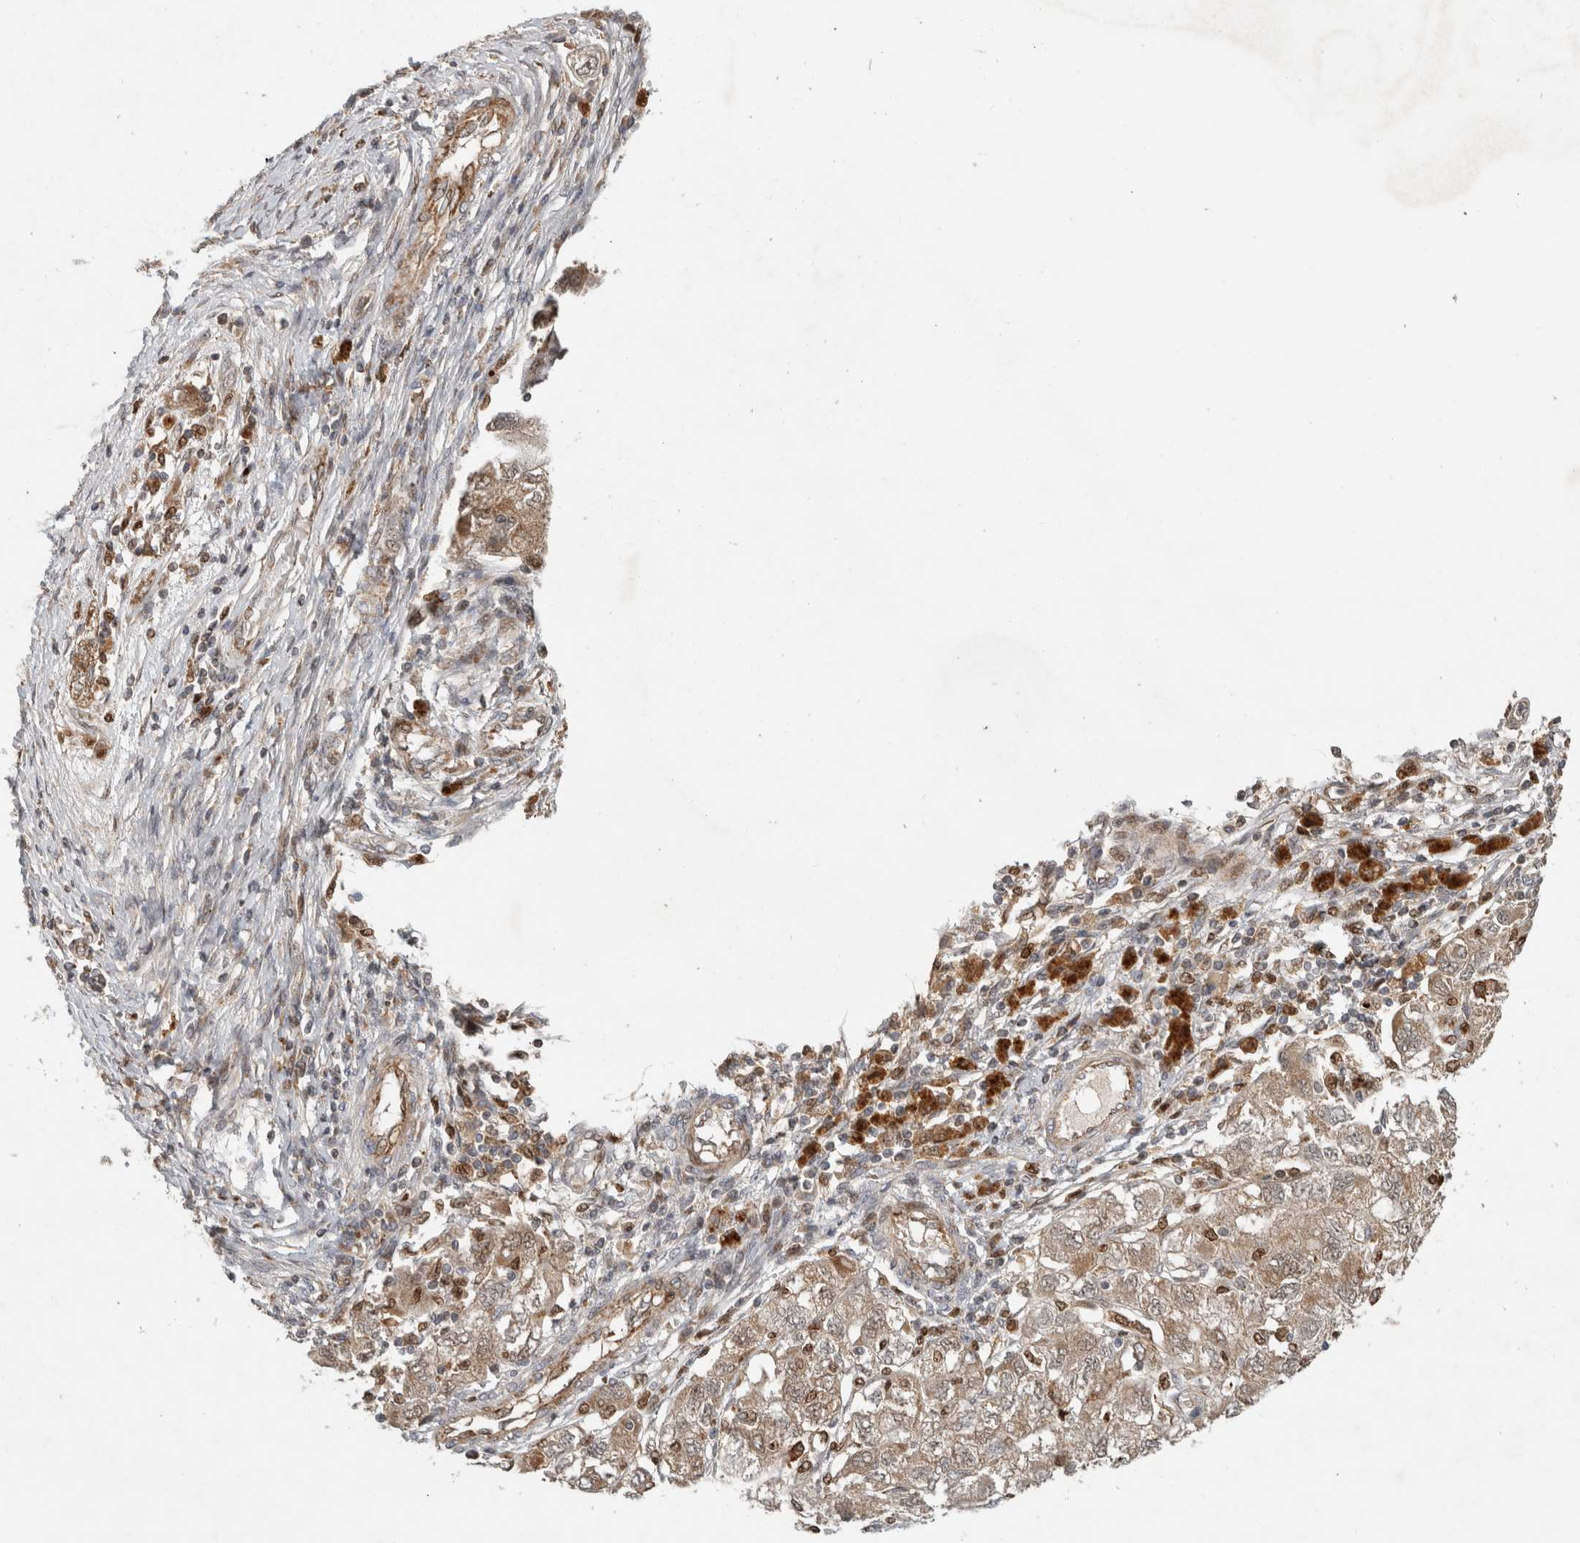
{"staining": {"intensity": "moderate", "quantity": ">75%", "location": "cytoplasmic/membranous,nuclear"}, "tissue": "ovarian cancer", "cell_type": "Tumor cells", "image_type": "cancer", "snomed": [{"axis": "morphology", "description": "Carcinoma, NOS"}, {"axis": "morphology", "description": "Cystadenocarcinoma, serous, NOS"}, {"axis": "topography", "description": "Ovary"}], "caption": "About >75% of tumor cells in carcinoma (ovarian) exhibit moderate cytoplasmic/membranous and nuclear protein staining as visualized by brown immunohistochemical staining.", "gene": "INSRR", "patient": {"sex": "female", "age": 69}}